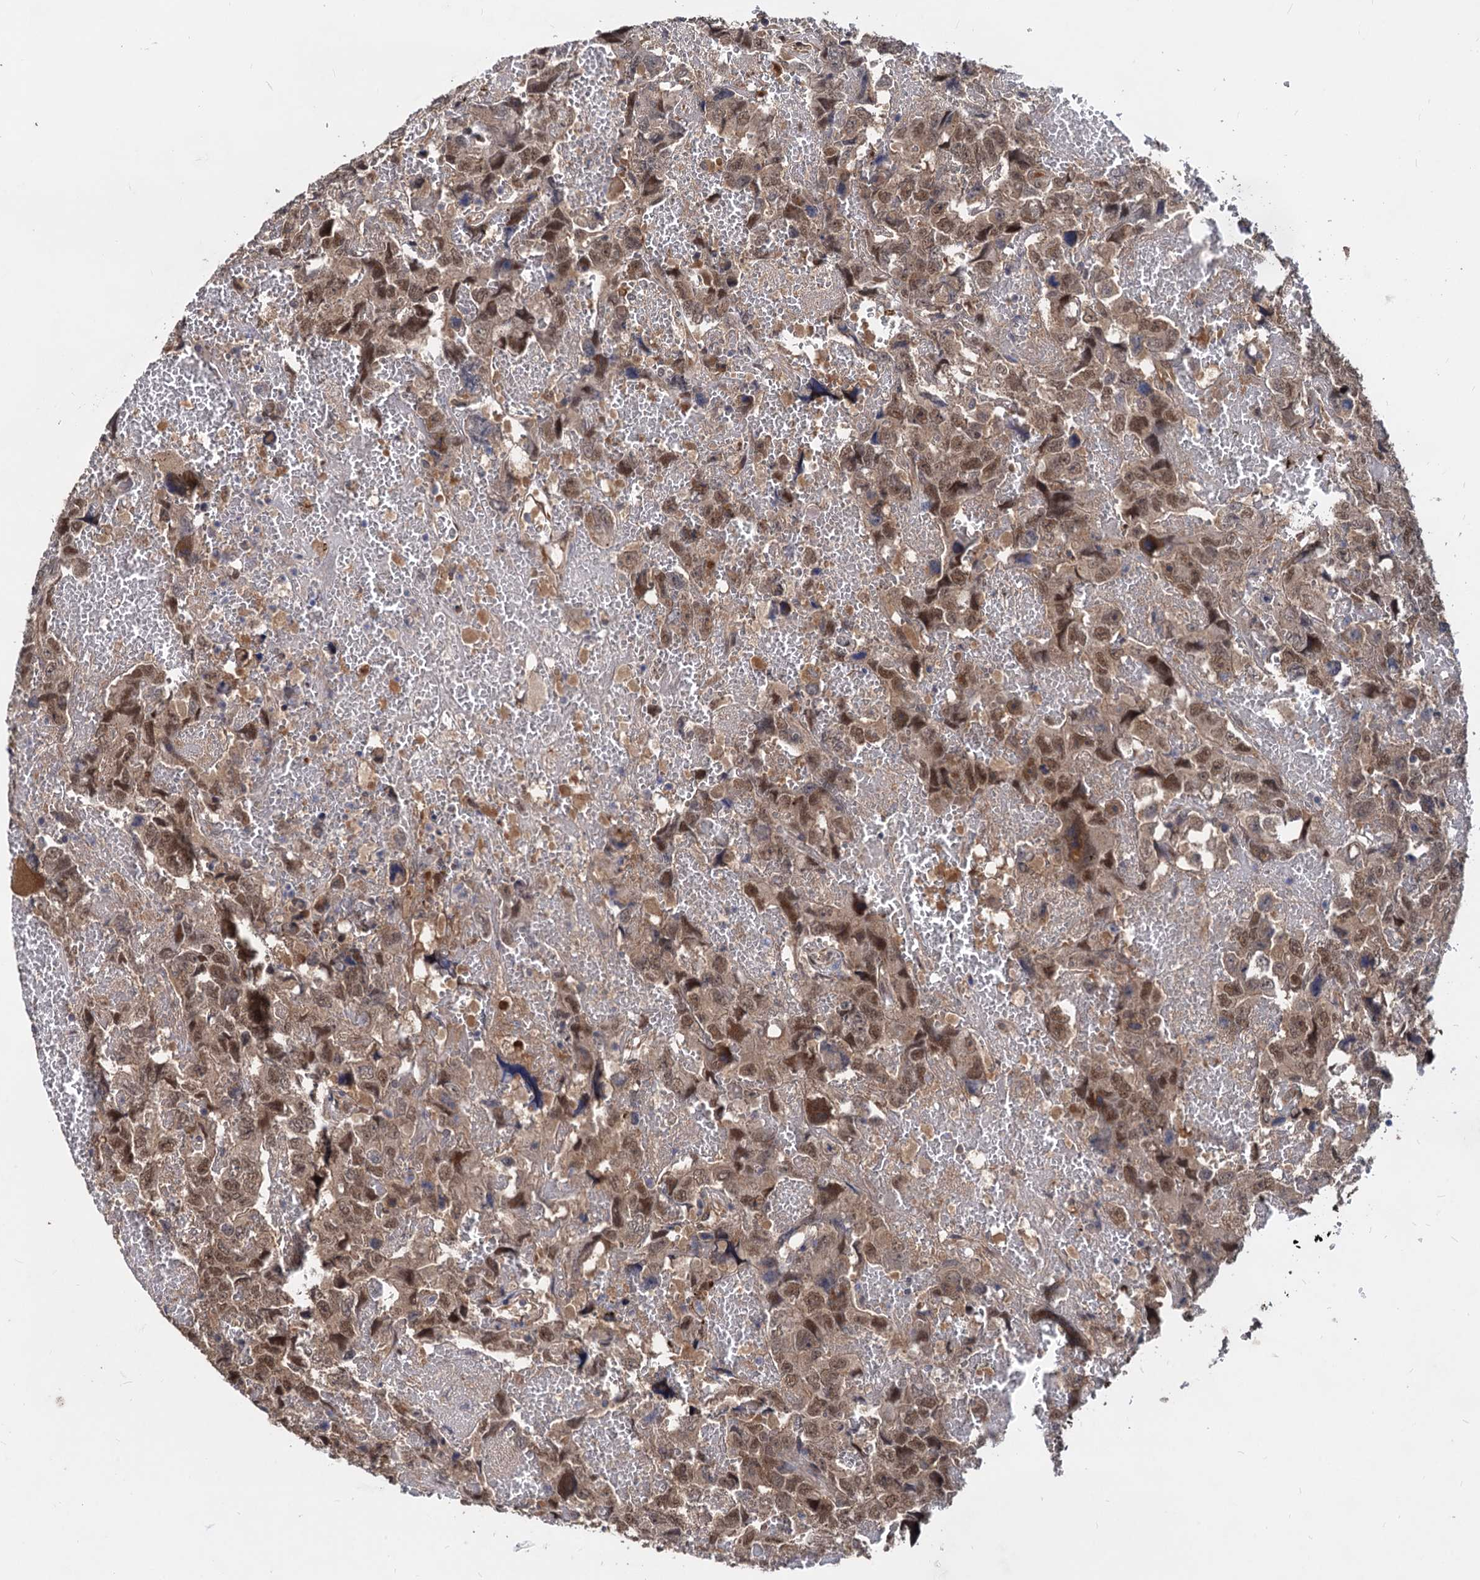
{"staining": {"intensity": "moderate", "quantity": ">75%", "location": "nuclear"}, "tissue": "testis cancer", "cell_type": "Tumor cells", "image_type": "cancer", "snomed": [{"axis": "morphology", "description": "Carcinoma, Embryonal, NOS"}, {"axis": "topography", "description": "Testis"}], "caption": "IHC photomicrograph of testis embryonal carcinoma stained for a protein (brown), which displays medium levels of moderate nuclear positivity in approximately >75% of tumor cells.", "gene": "PSMD4", "patient": {"sex": "male", "age": 45}}